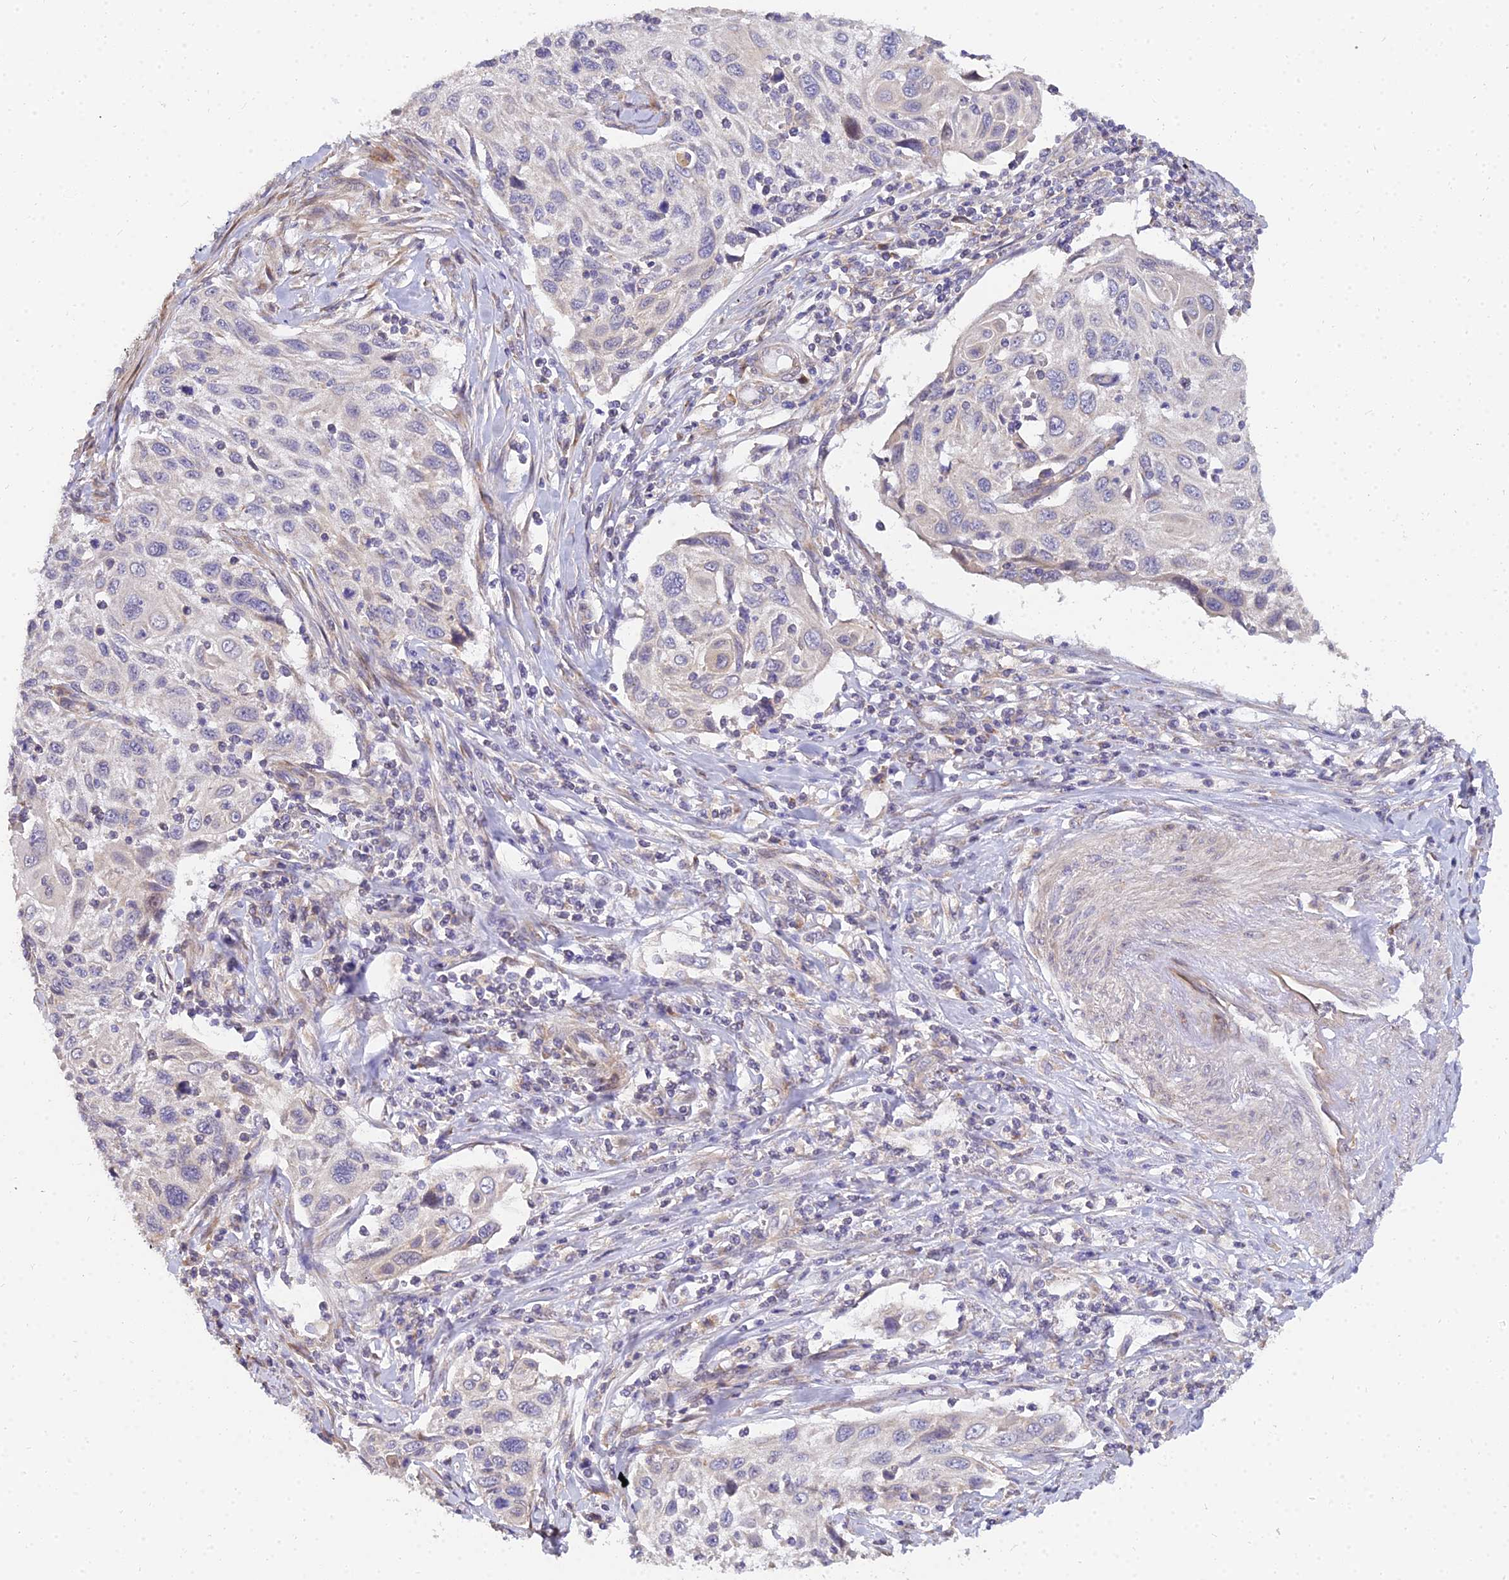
{"staining": {"intensity": "negative", "quantity": "none", "location": "none"}, "tissue": "cervical cancer", "cell_type": "Tumor cells", "image_type": "cancer", "snomed": [{"axis": "morphology", "description": "Squamous cell carcinoma, NOS"}, {"axis": "topography", "description": "Cervix"}], "caption": "High power microscopy micrograph of an IHC photomicrograph of cervical cancer (squamous cell carcinoma), revealing no significant staining in tumor cells. (DAB immunohistochemistry, high magnification).", "gene": "ARL8B", "patient": {"sex": "female", "age": 70}}